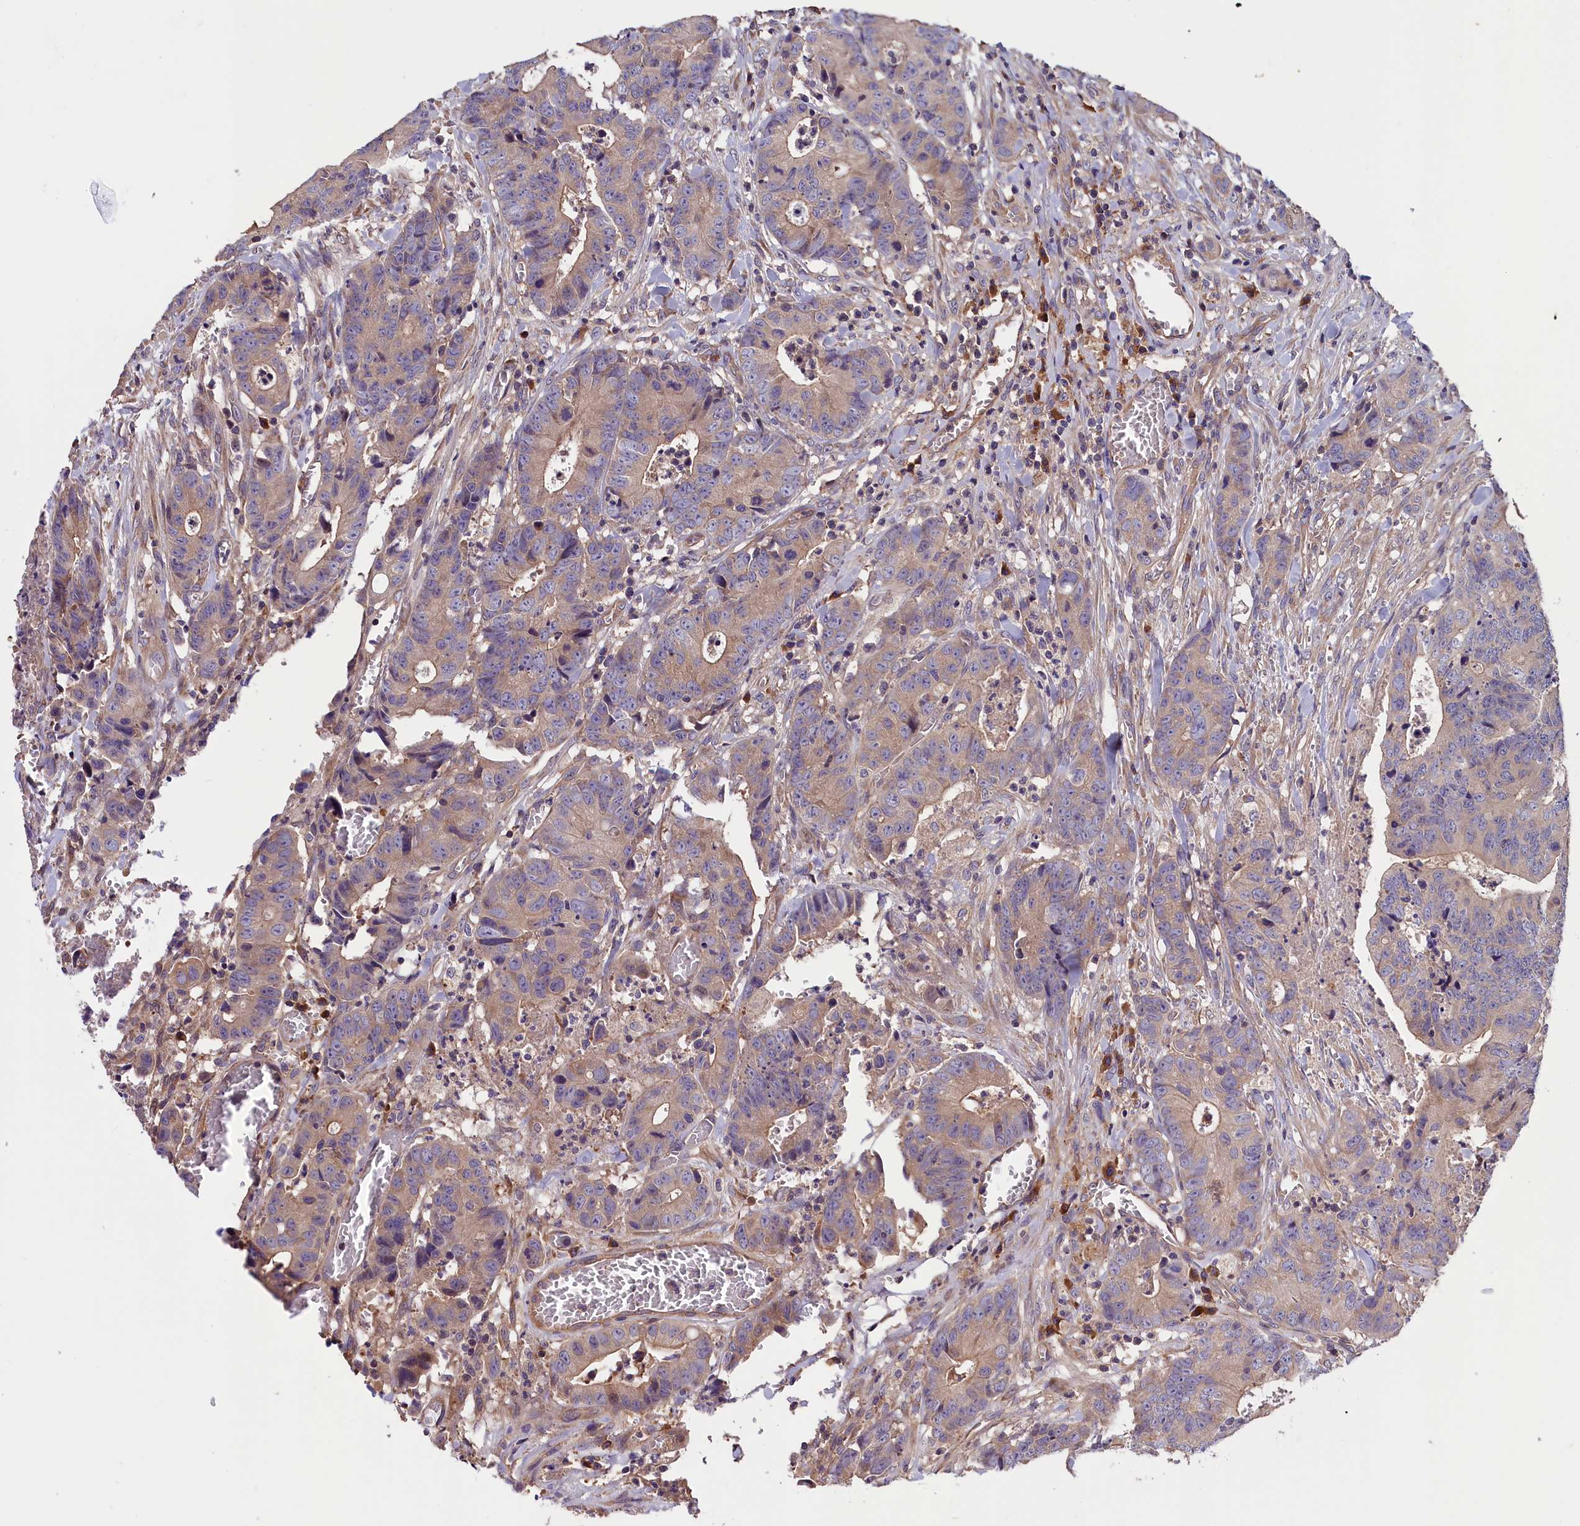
{"staining": {"intensity": "weak", "quantity": ">75%", "location": "cytoplasmic/membranous"}, "tissue": "colorectal cancer", "cell_type": "Tumor cells", "image_type": "cancer", "snomed": [{"axis": "morphology", "description": "Adenocarcinoma, NOS"}, {"axis": "topography", "description": "Colon"}], "caption": "A micrograph of colorectal cancer stained for a protein displays weak cytoplasmic/membranous brown staining in tumor cells.", "gene": "SETD6", "patient": {"sex": "female", "age": 57}}